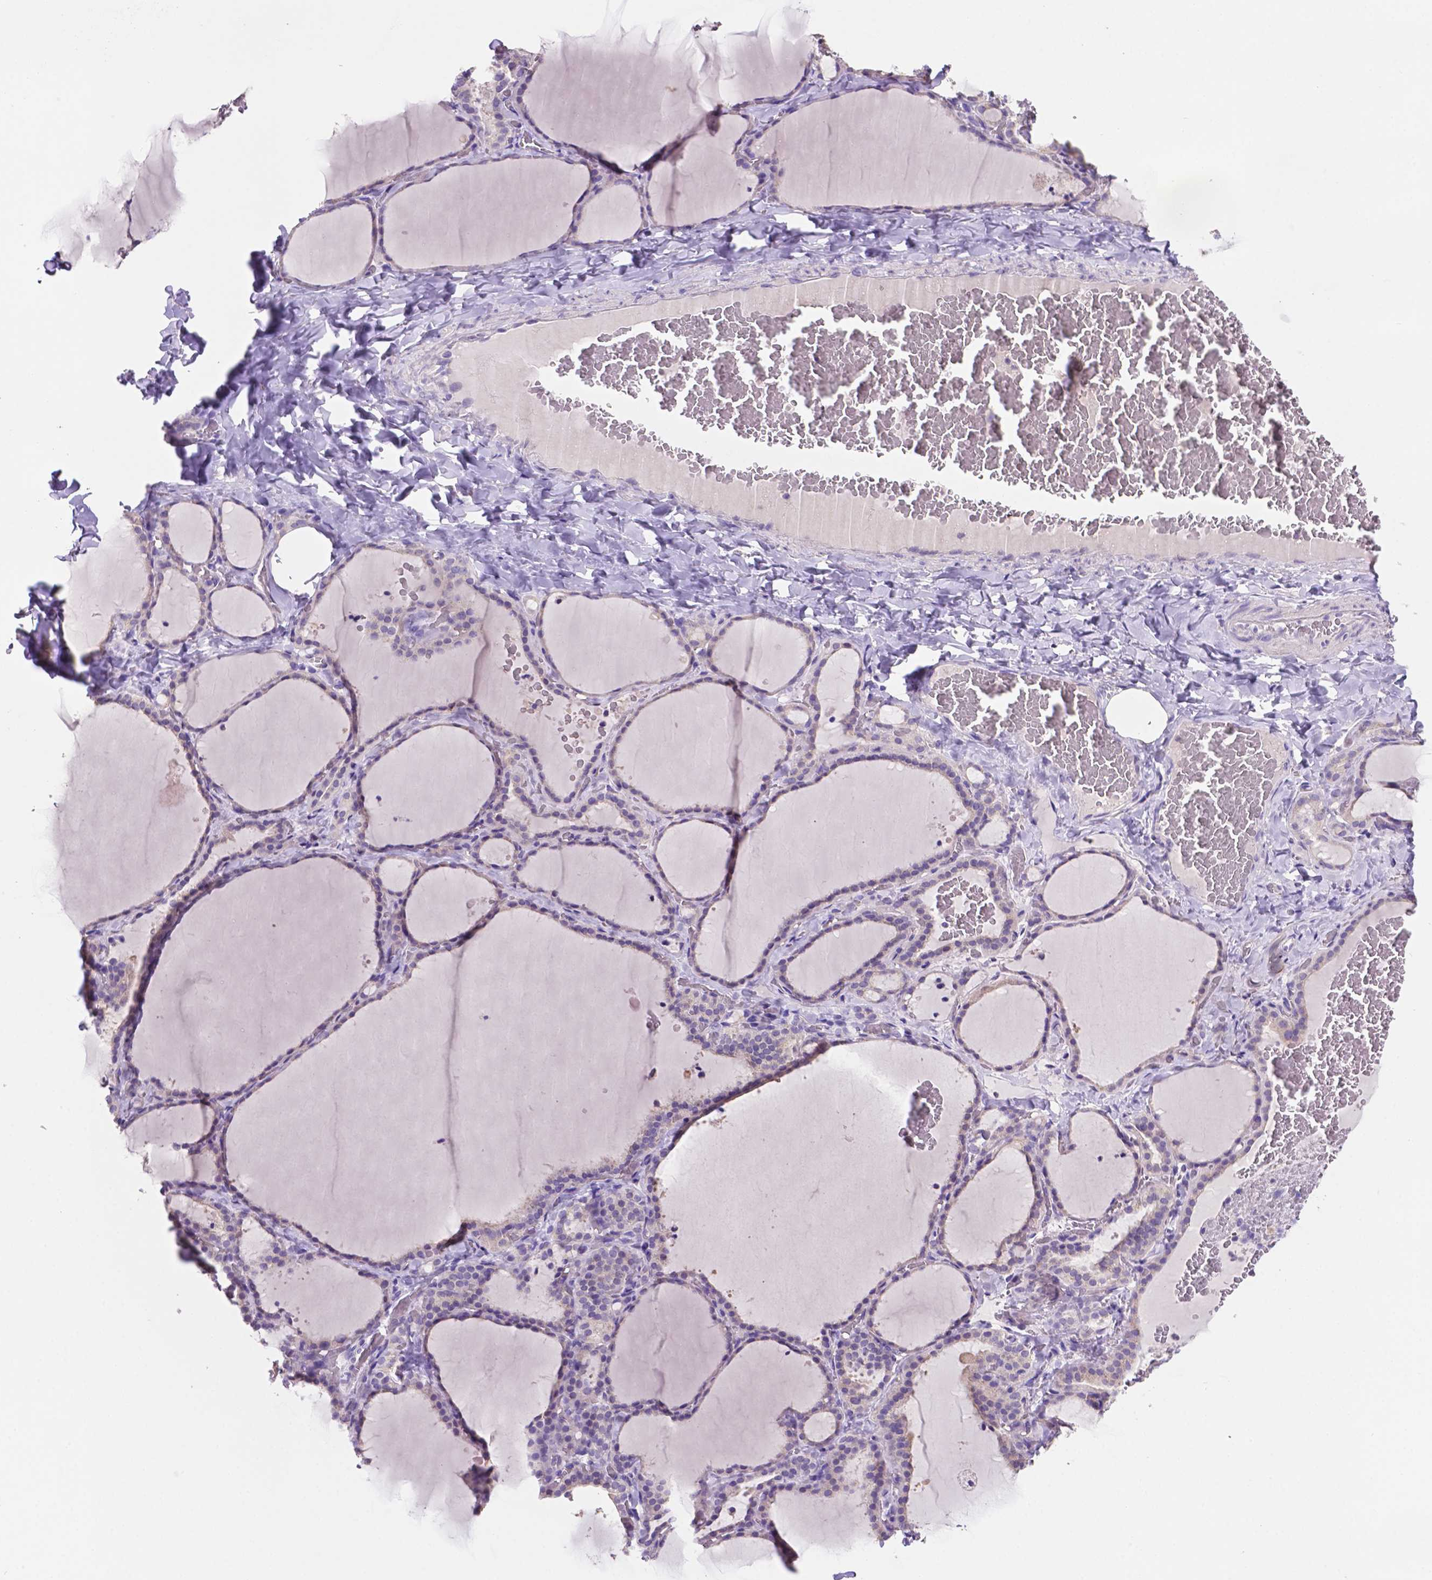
{"staining": {"intensity": "negative", "quantity": "none", "location": "none"}, "tissue": "thyroid gland", "cell_type": "Glandular cells", "image_type": "normal", "snomed": [{"axis": "morphology", "description": "Normal tissue, NOS"}, {"axis": "topography", "description": "Thyroid gland"}], "caption": "Glandular cells show no significant protein positivity in normal thyroid gland. The staining is performed using DAB brown chromogen with nuclei counter-stained in using hematoxylin.", "gene": "PRPS2", "patient": {"sex": "female", "age": 22}}